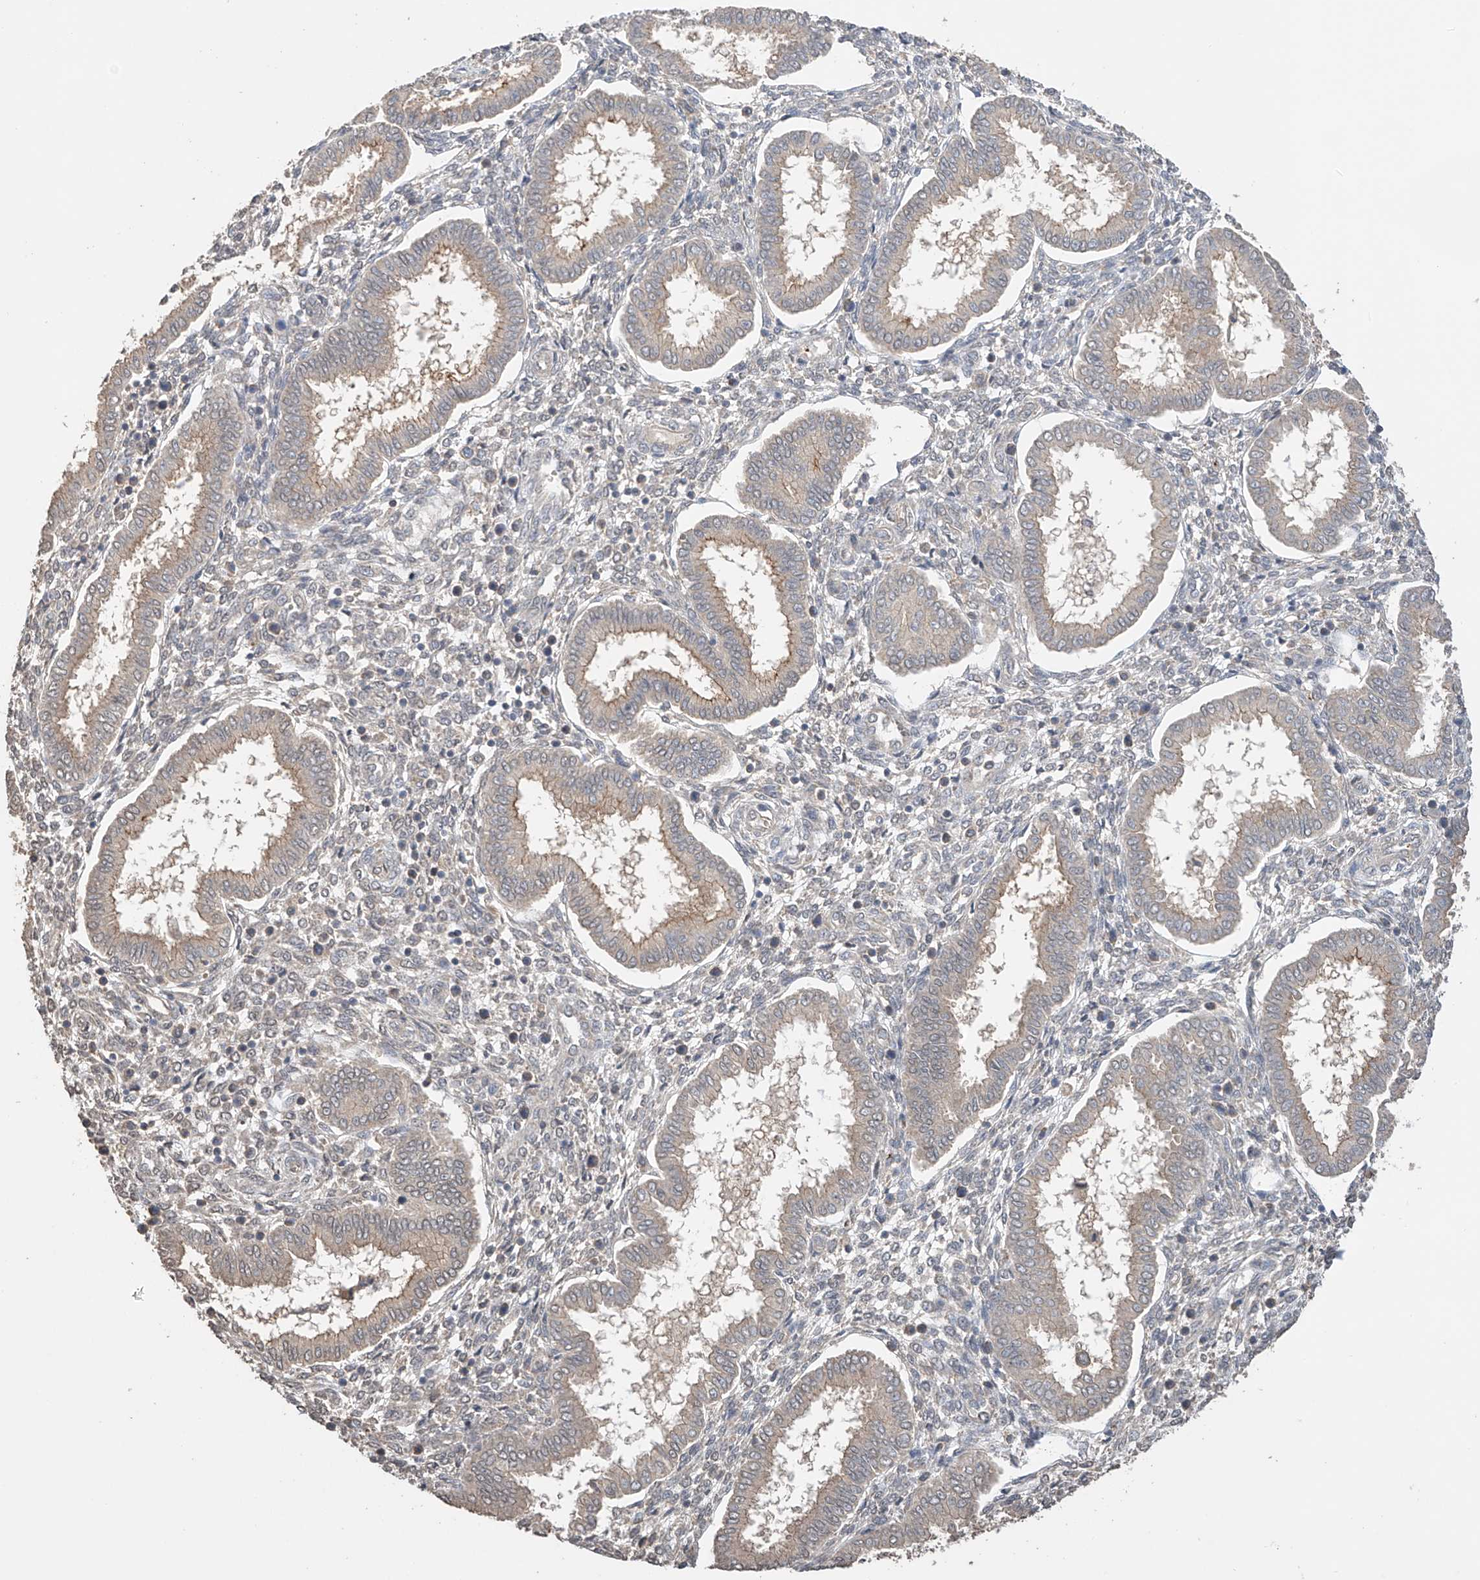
{"staining": {"intensity": "negative", "quantity": "none", "location": "none"}, "tissue": "endometrium", "cell_type": "Cells in endometrial stroma", "image_type": "normal", "snomed": [{"axis": "morphology", "description": "Normal tissue, NOS"}, {"axis": "topography", "description": "Endometrium"}], "caption": "An image of endometrium stained for a protein shows no brown staining in cells in endometrial stroma. The staining is performed using DAB (3,3'-diaminobenzidine) brown chromogen with nuclei counter-stained in using hematoxylin.", "gene": "ZFHX2", "patient": {"sex": "female", "age": 24}}